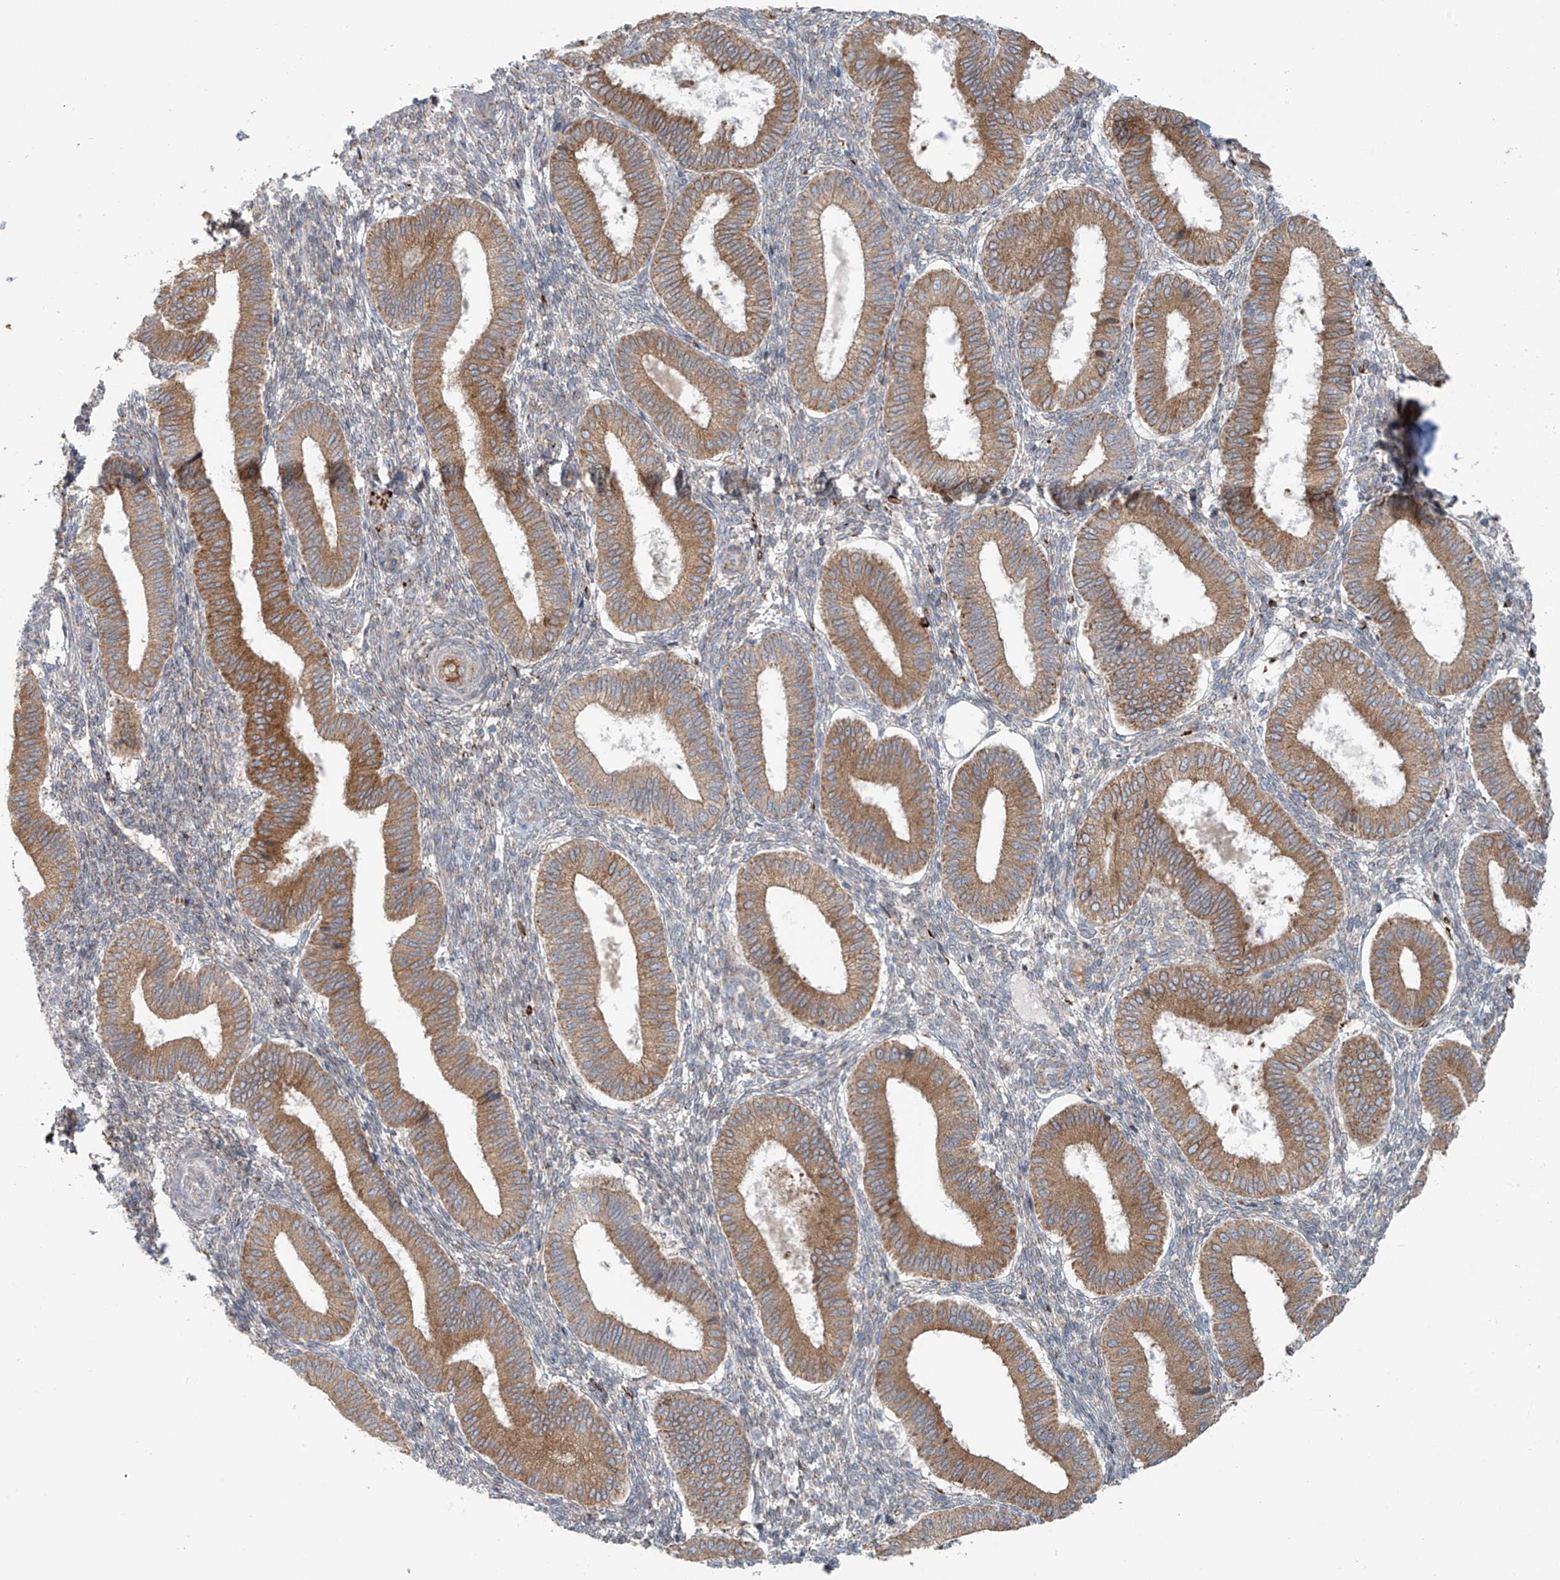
{"staining": {"intensity": "moderate", "quantity": ">75%", "location": "cytoplasmic/membranous"}, "tissue": "endometrium", "cell_type": "Cells in endometrial stroma", "image_type": "normal", "snomed": [{"axis": "morphology", "description": "Normal tissue, NOS"}, {"axis": "topography", "description": "Endometrium"}], "caption": "Human endometrium stained for a protein (brown) exhibits moderate cytoplasmic/membranous positive expression in about >75% of cells in endometrial stroma.", "gene": "LZTS3", "patient": {"sex": "female", "age": 39}}